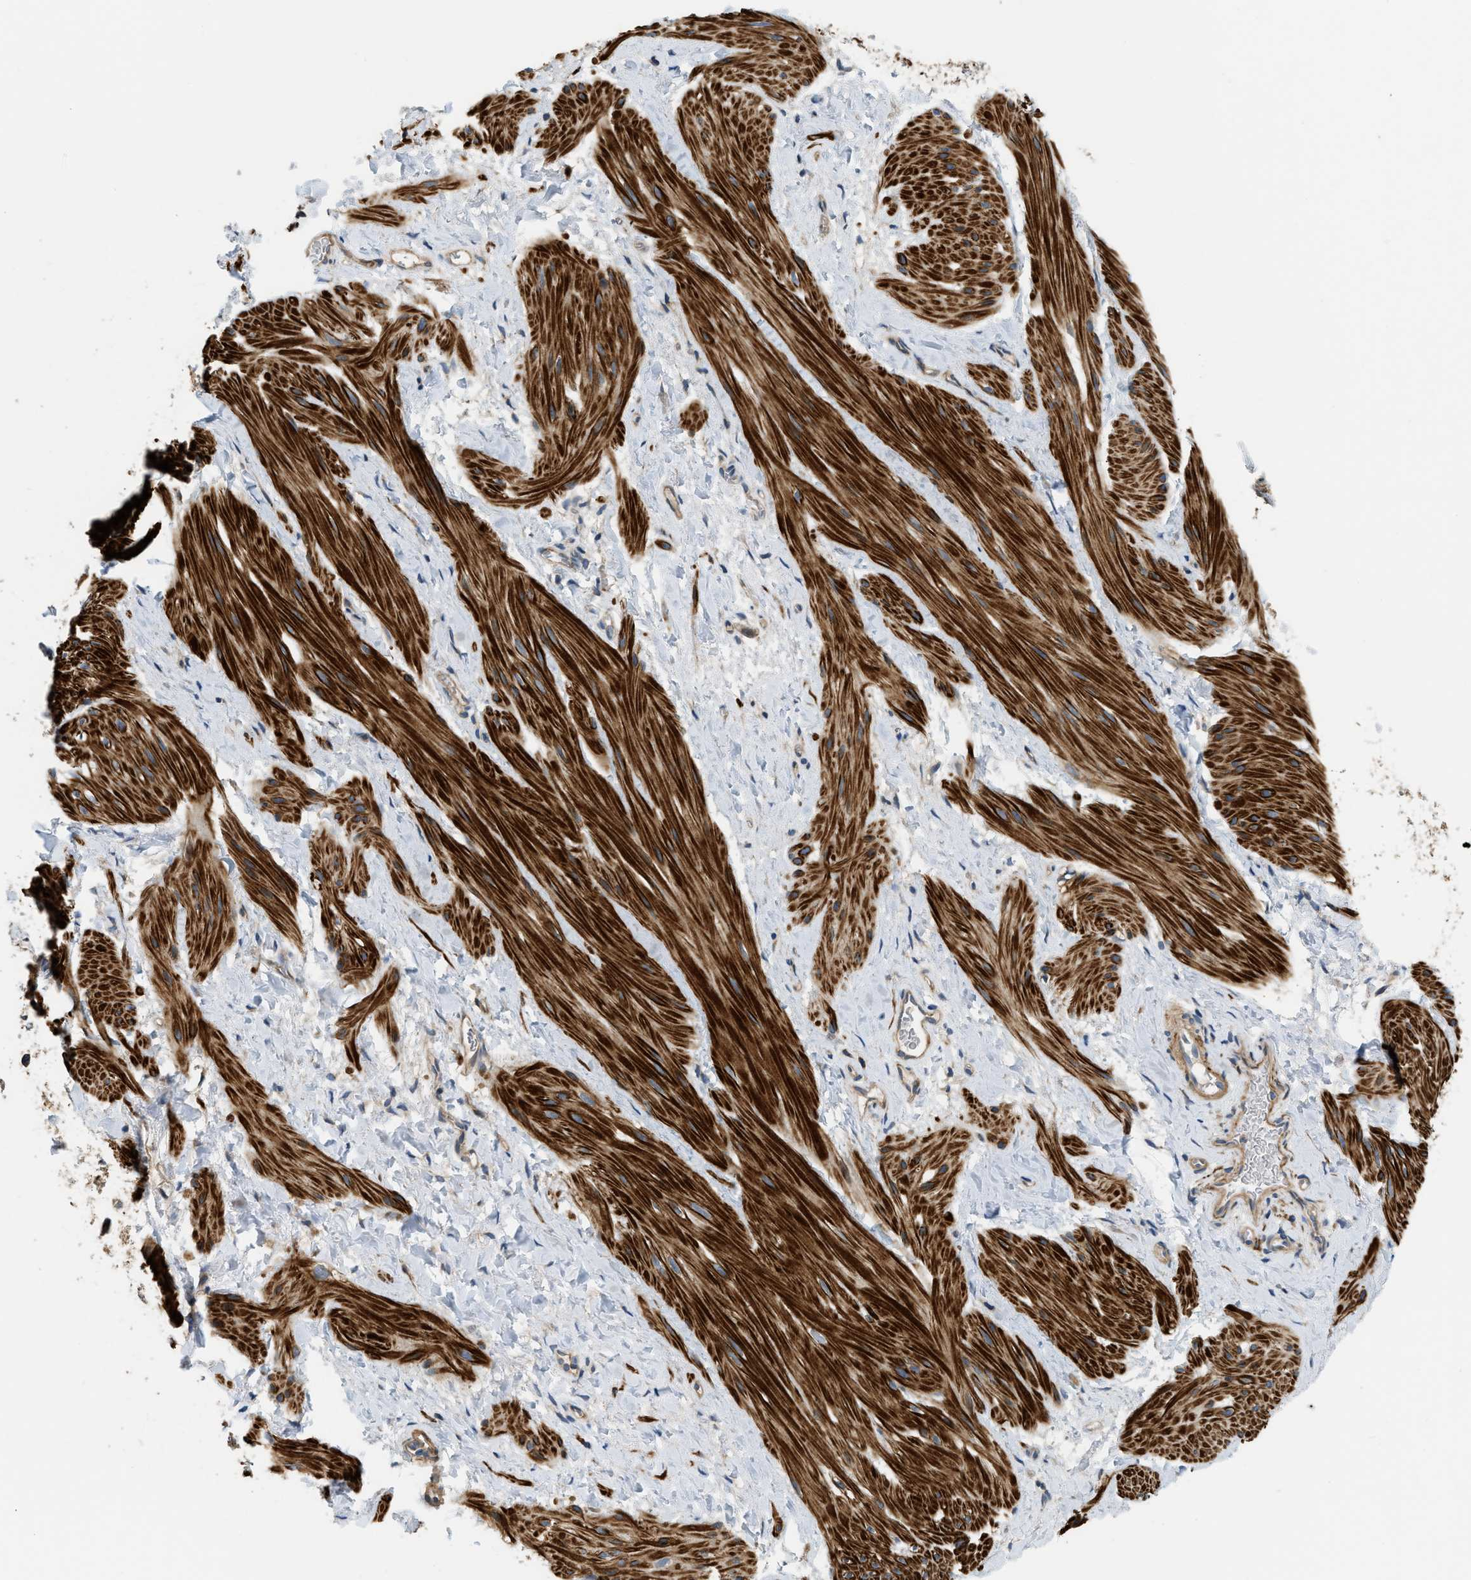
{"staining": {"intensity": "strong", "quantity": ">75%", "location": "cytoplasmic/membranous"}, "tissue": "smooth muscle", "cell_type": "Smooth muscle cells", "image_type": "normal", "snomed": [{"axis": "morphology", "description": "Normal tissue, NOS"}, {"axis": "topography", "description": "Smooth muscle"}], "caption": "IHC histopathology image of unremarkable smooth muscle: human smooth muscle stained using immunohistochemistry reveals high levels of strong protein expression localized specifically in the cytoplasmic/membranous of smooth muscle cells, appearing as a cytoplasmic/membranous brown color.", "gene": "BTN3A2", "patient": {"sex": "male", "age": 16}}